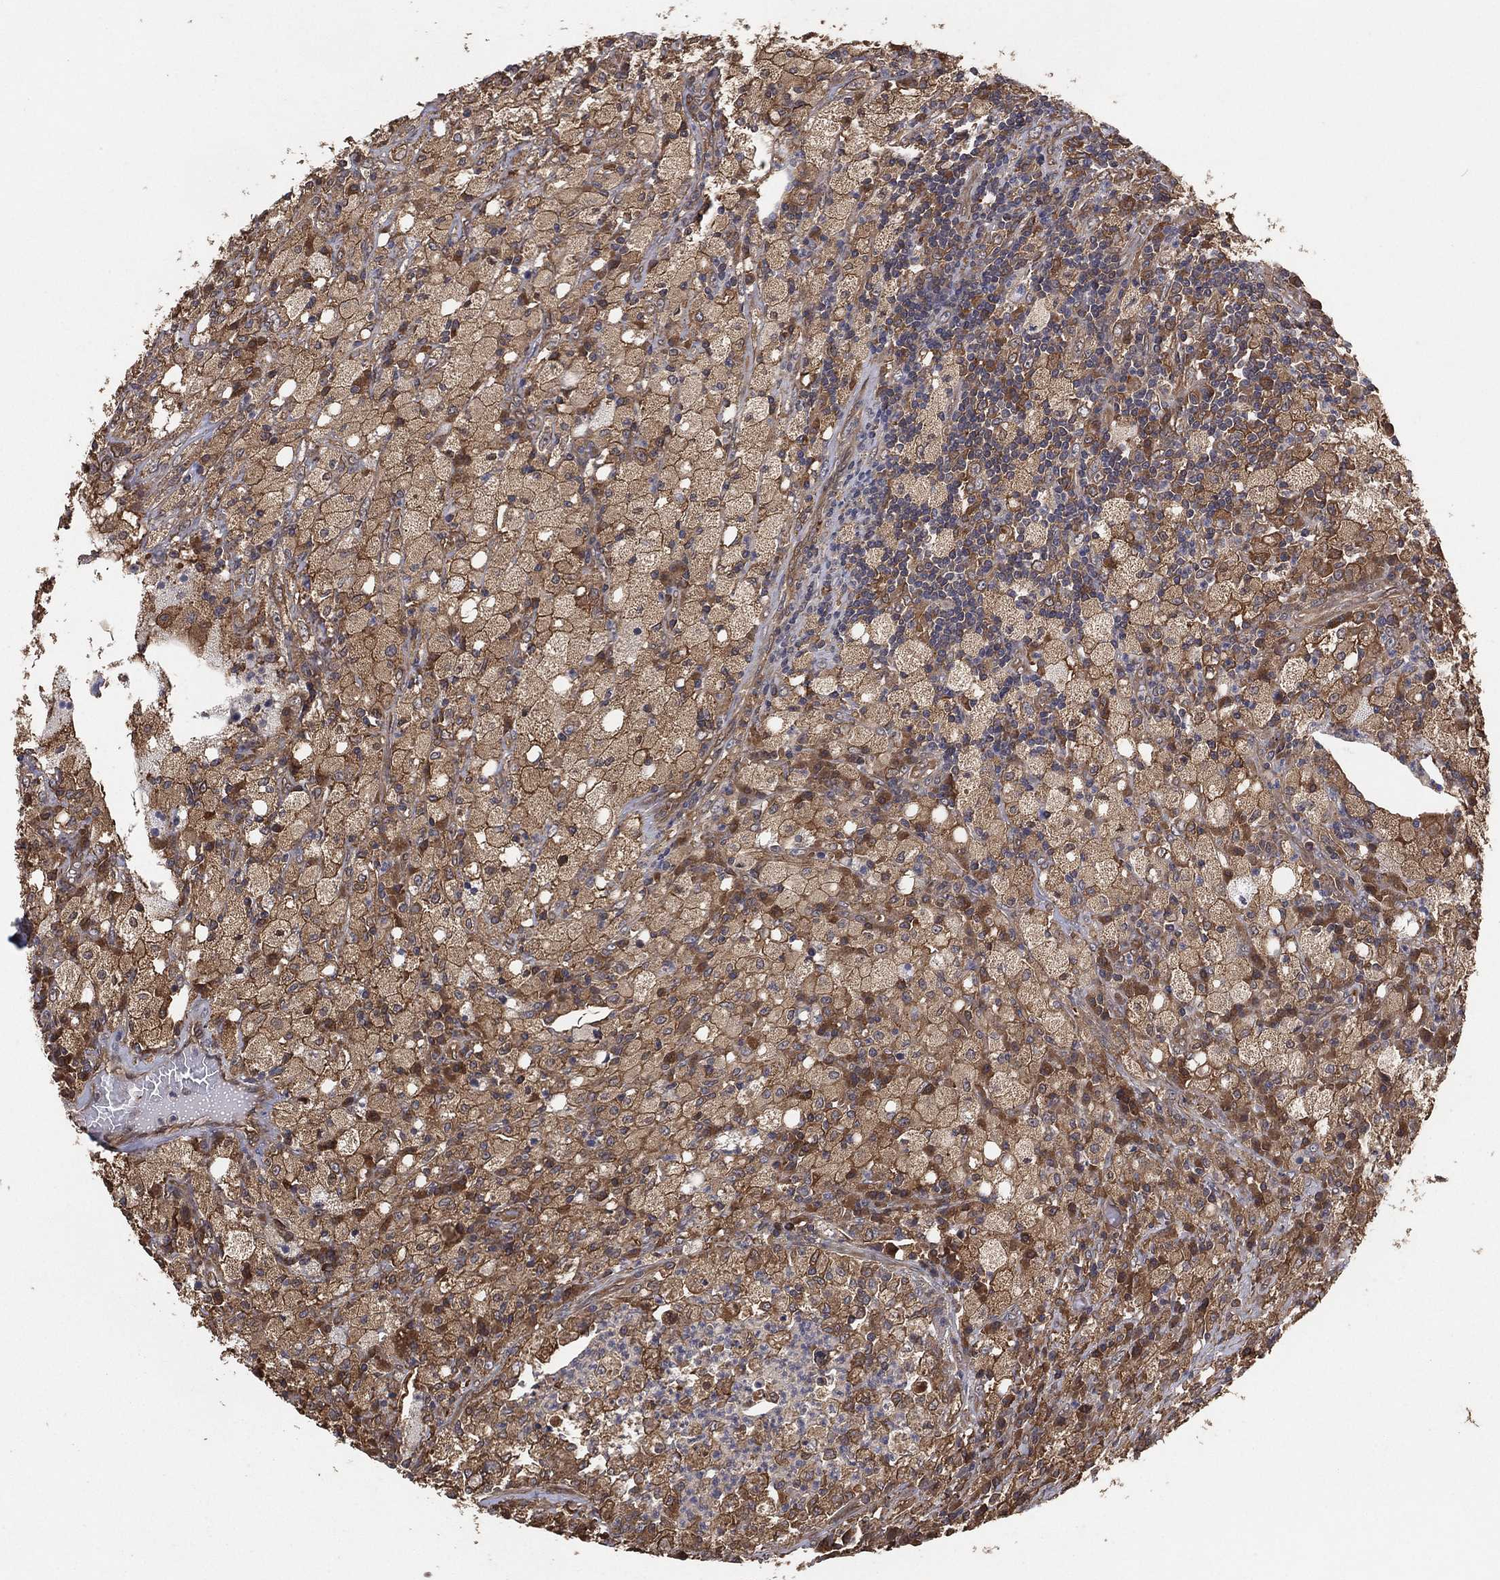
{"staining": {"intensity": "moderate", "quantity": ">75%", "location": "cytoplasmic/membranous"}, "tissue": "testis cancer", "cell_type": "Tumor cells", "image_type": "cancer", "snomed": [{"axis": "morphology", "description": "Necrosis, NOS"}, {"axis": "morphology", "description": "Carcinoma, Embryonal, NOS"}, {"axis": "topography", "description": "Testis"}], "caption": "The histopathology image exhibits a brown stain indicating the presence of a protein in the cytoplasmic/membranous of tumor cells in embryonal carcinoma (testis).", "gene": "PSMG4", "patient": {"sex": "male", "age": 19}}